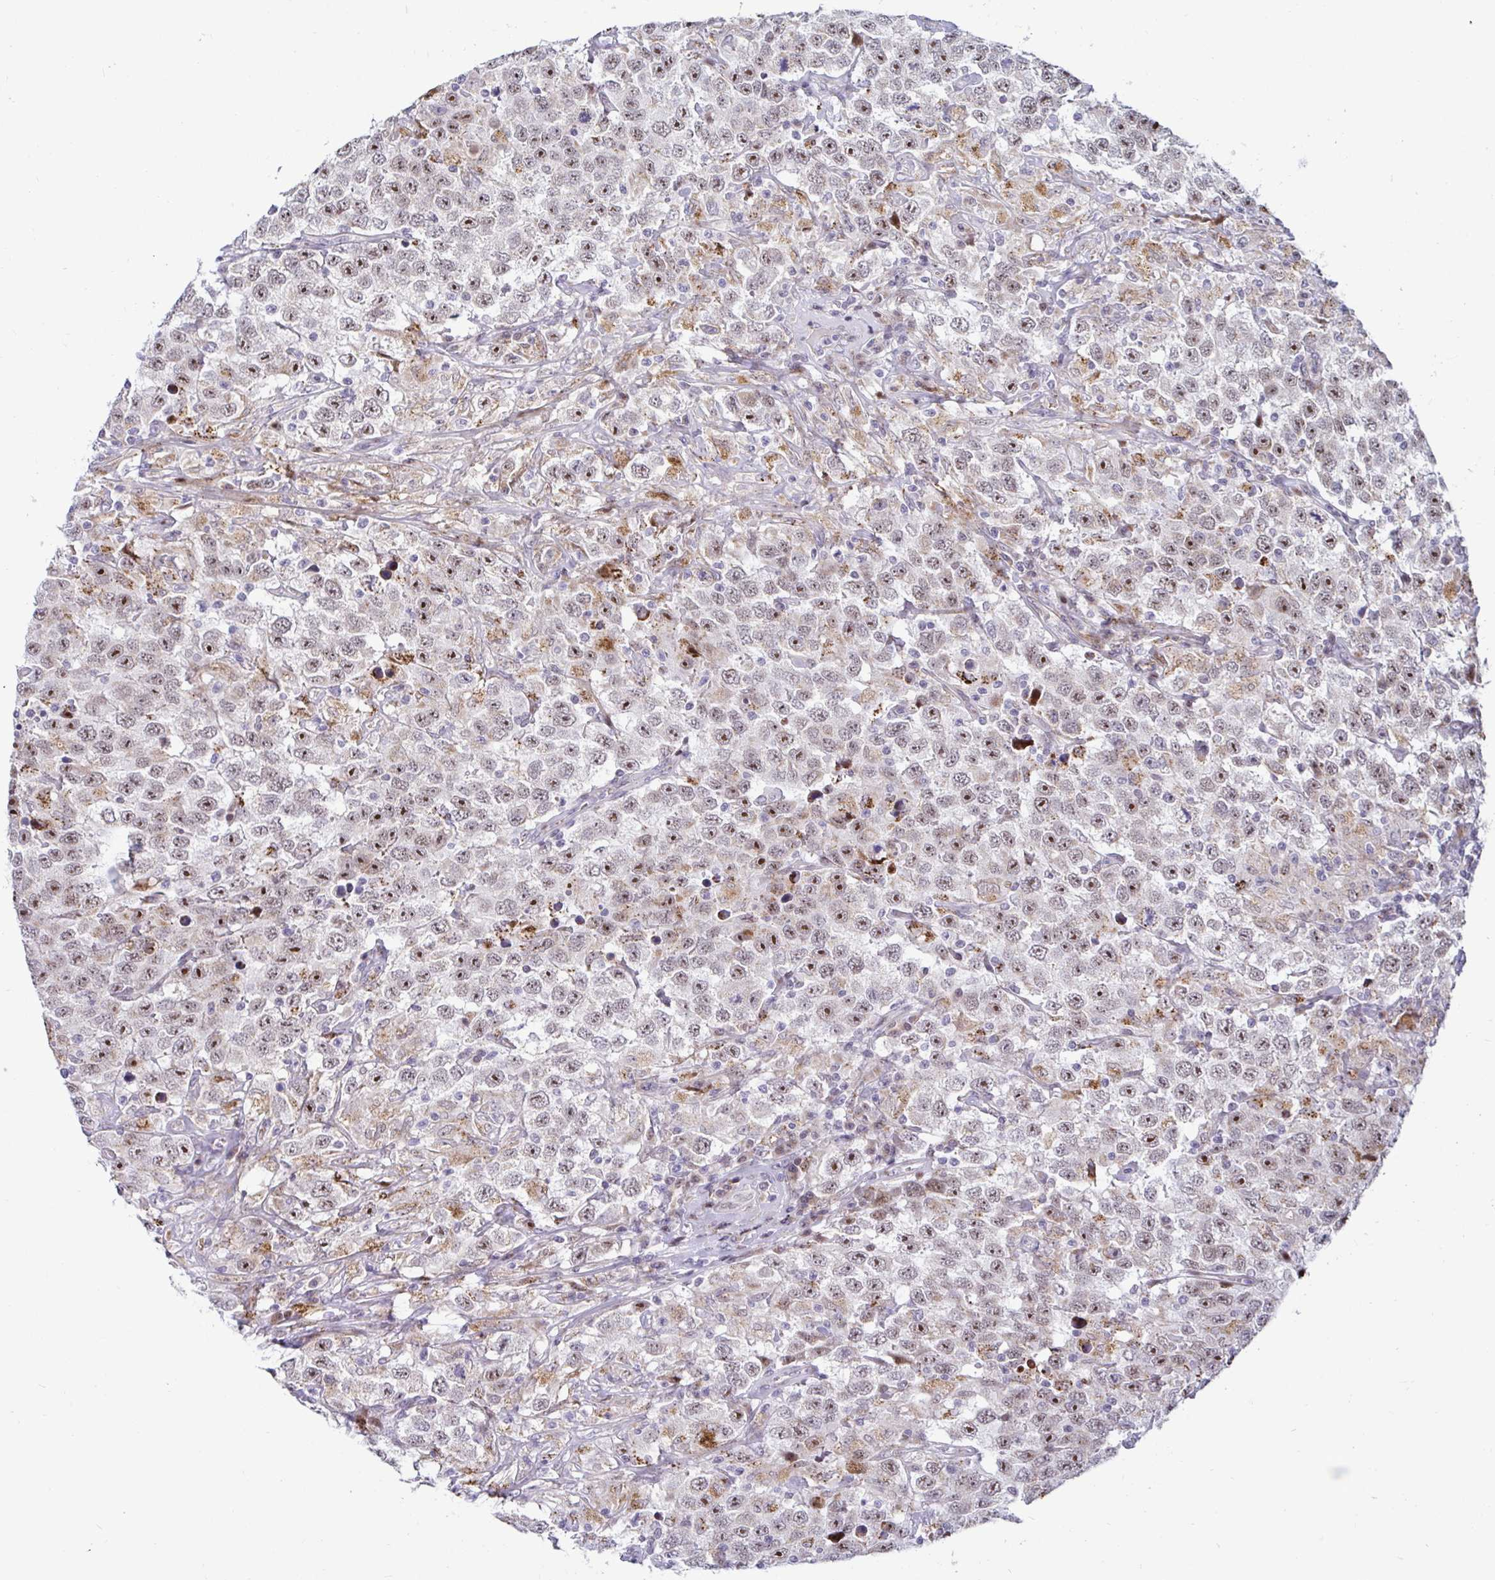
{"staining": {"intensity": "moderate", "quantity": "25%-75%", "location": "nuclear"}, "tissue": "testis cancer", "cell_type": "Tumor cells", "image_type": "cancer", "snomed": [{"axis": "morphology", "description": "Seminoma, NOS"}, {"axis": "topography", "description": "Testis"}], "caption": "IHC (DAB (3,3'-diaminobenzidine)) staining of seminoma (testis) demonstrates moderate nuclear protein expression in approximately 25%-75% of tumor cells. The protein of interest is stained brown, and the nuclei are stained in blue (DAB (3,3'-diaminobenzidine) IHC with brightfield microscopy, high magnification).", "gene": "DZIP1", "patient": {"sex": "male", "age": 41}}